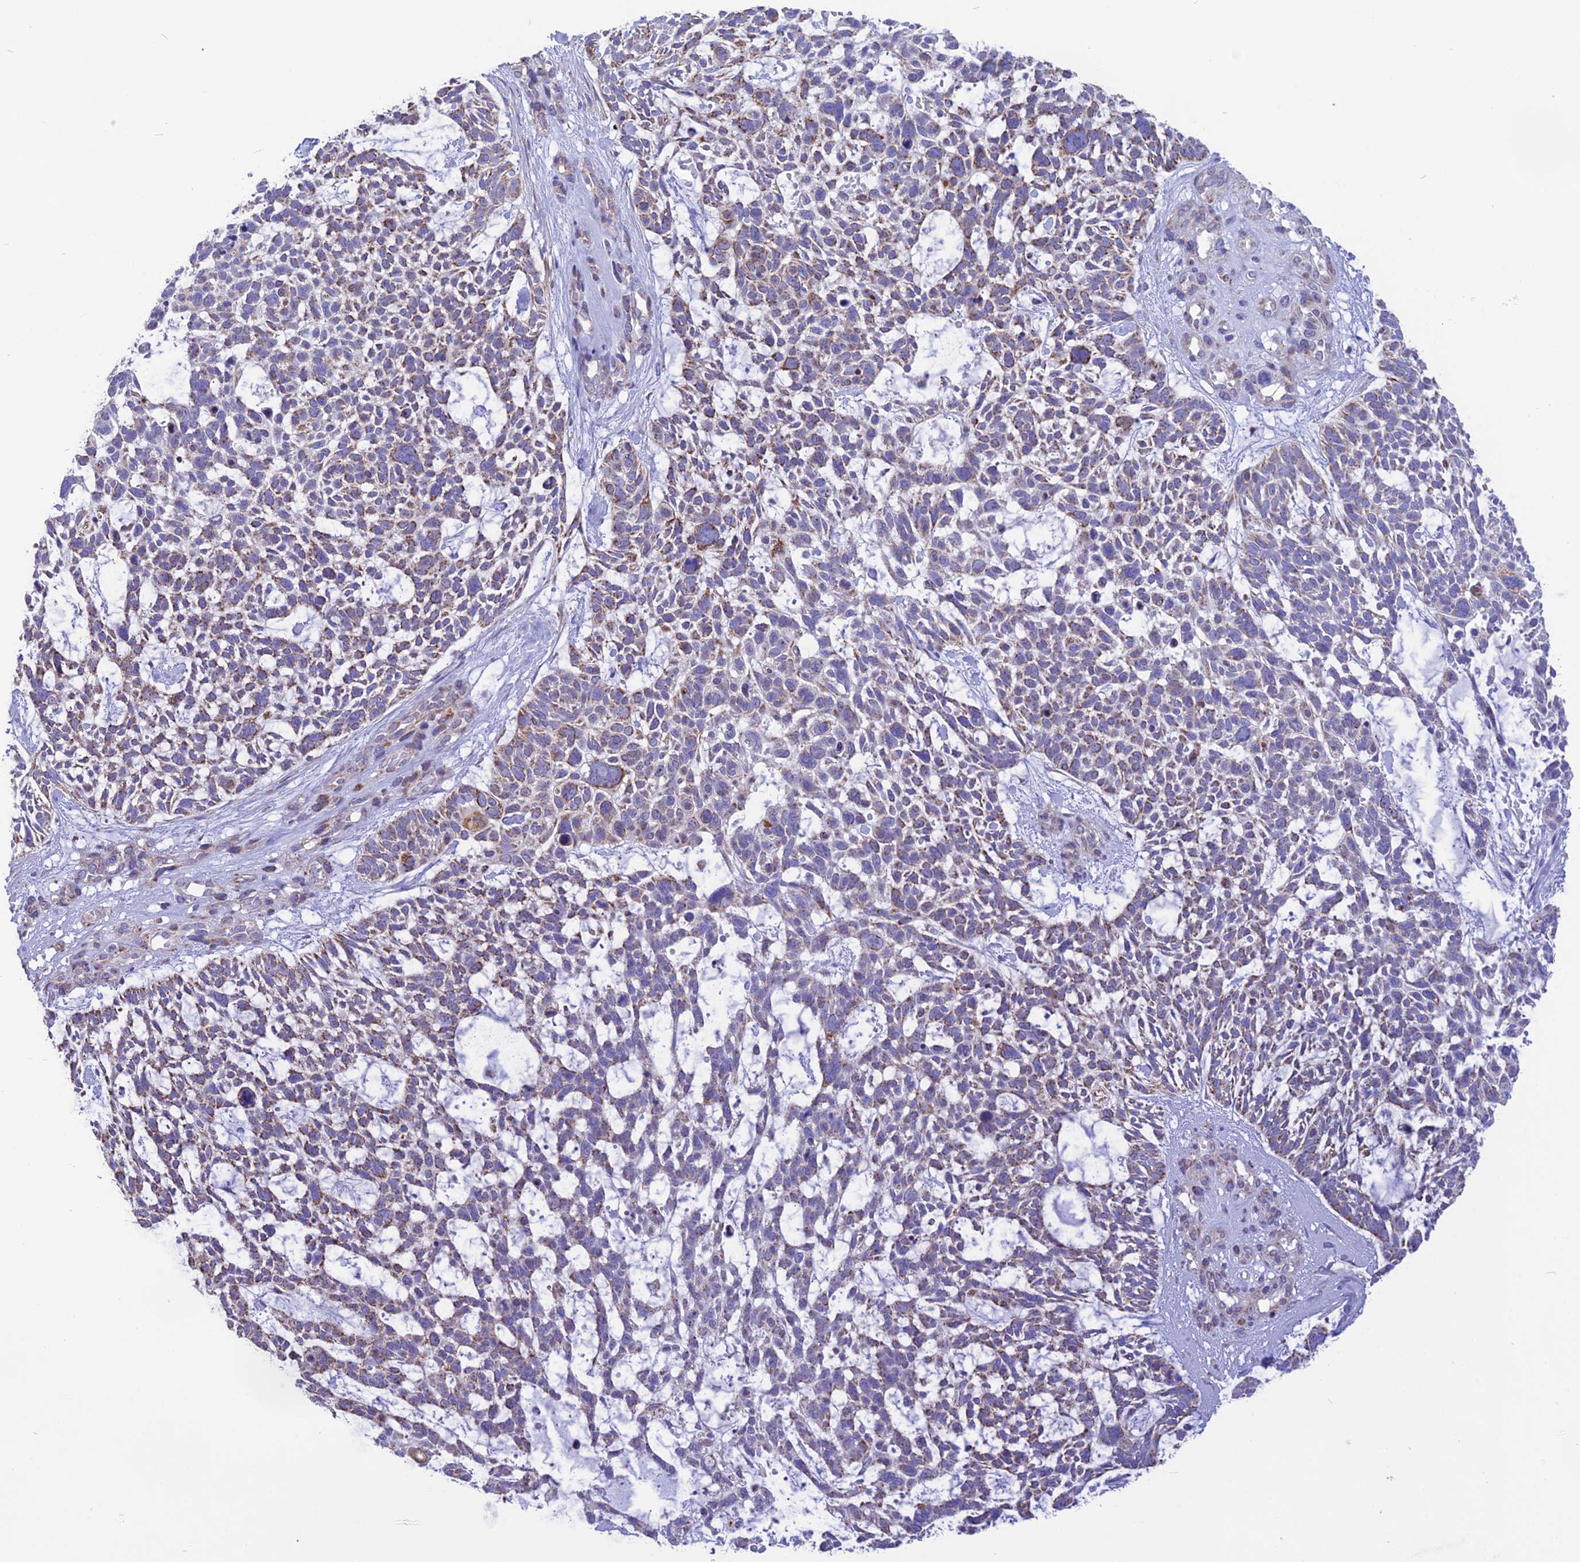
{"staining": {"intensity": "moderate", "quantity": "25%-75%", "location": "cytoplasmic/membranous"}, "tissue": "skin cancer", "cell_type": "Tumor cells", "image_type": "cancer", "snomed": [{"axis": "morphology", "description": "Basal cell carcinoma"}, {"axis": "topography", "description": "Skin"}], "caption": "Moderate cytoplasmic/membranous expression is appreciated in approximately 25%-75% of tumor cells in skin cancer (basal cell carcinoma).", "gene": "DOC2B", "patient": {"sex": "male", "age": 88}}